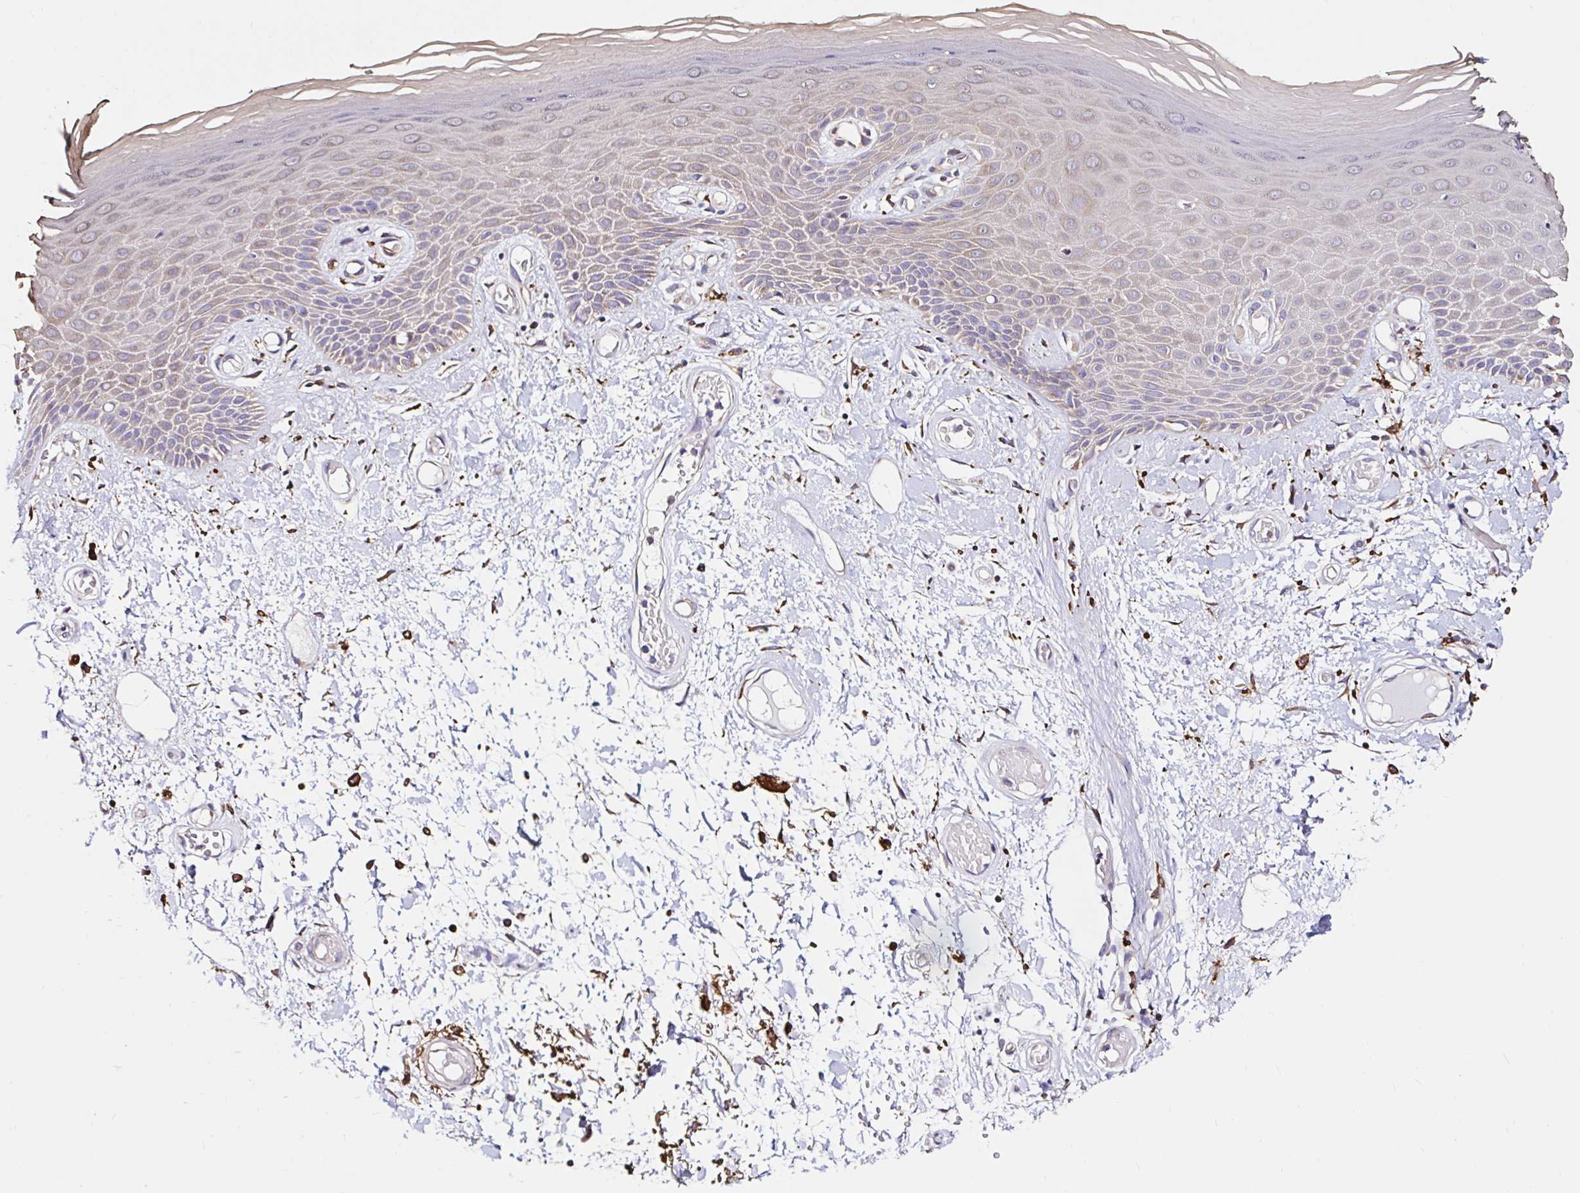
{"staining": {"intensity": "weak", "quantity": "25%-75%", "location": "cytoplasmic/membranous"}, "tissue": "skin", "cell_type": "Epidermal cells", "image_type": "normal", "snomed": [{"axis": "morphology", "description": "Normal tissue, NOS"}, {"axis": "topography", "description": "Anal"}, {"axis": "topography", "description": "Peripheral nerve tissue"}], "caption": "IHC histopathology image of normal human skin stained for a protein (brown), which exhibits low levels of weak cytoplasmic/membranous positivity in about 25%-75% of epidermal cells.", "gene": "MSR1", "patient": {"sex": "male", "age": 78}}